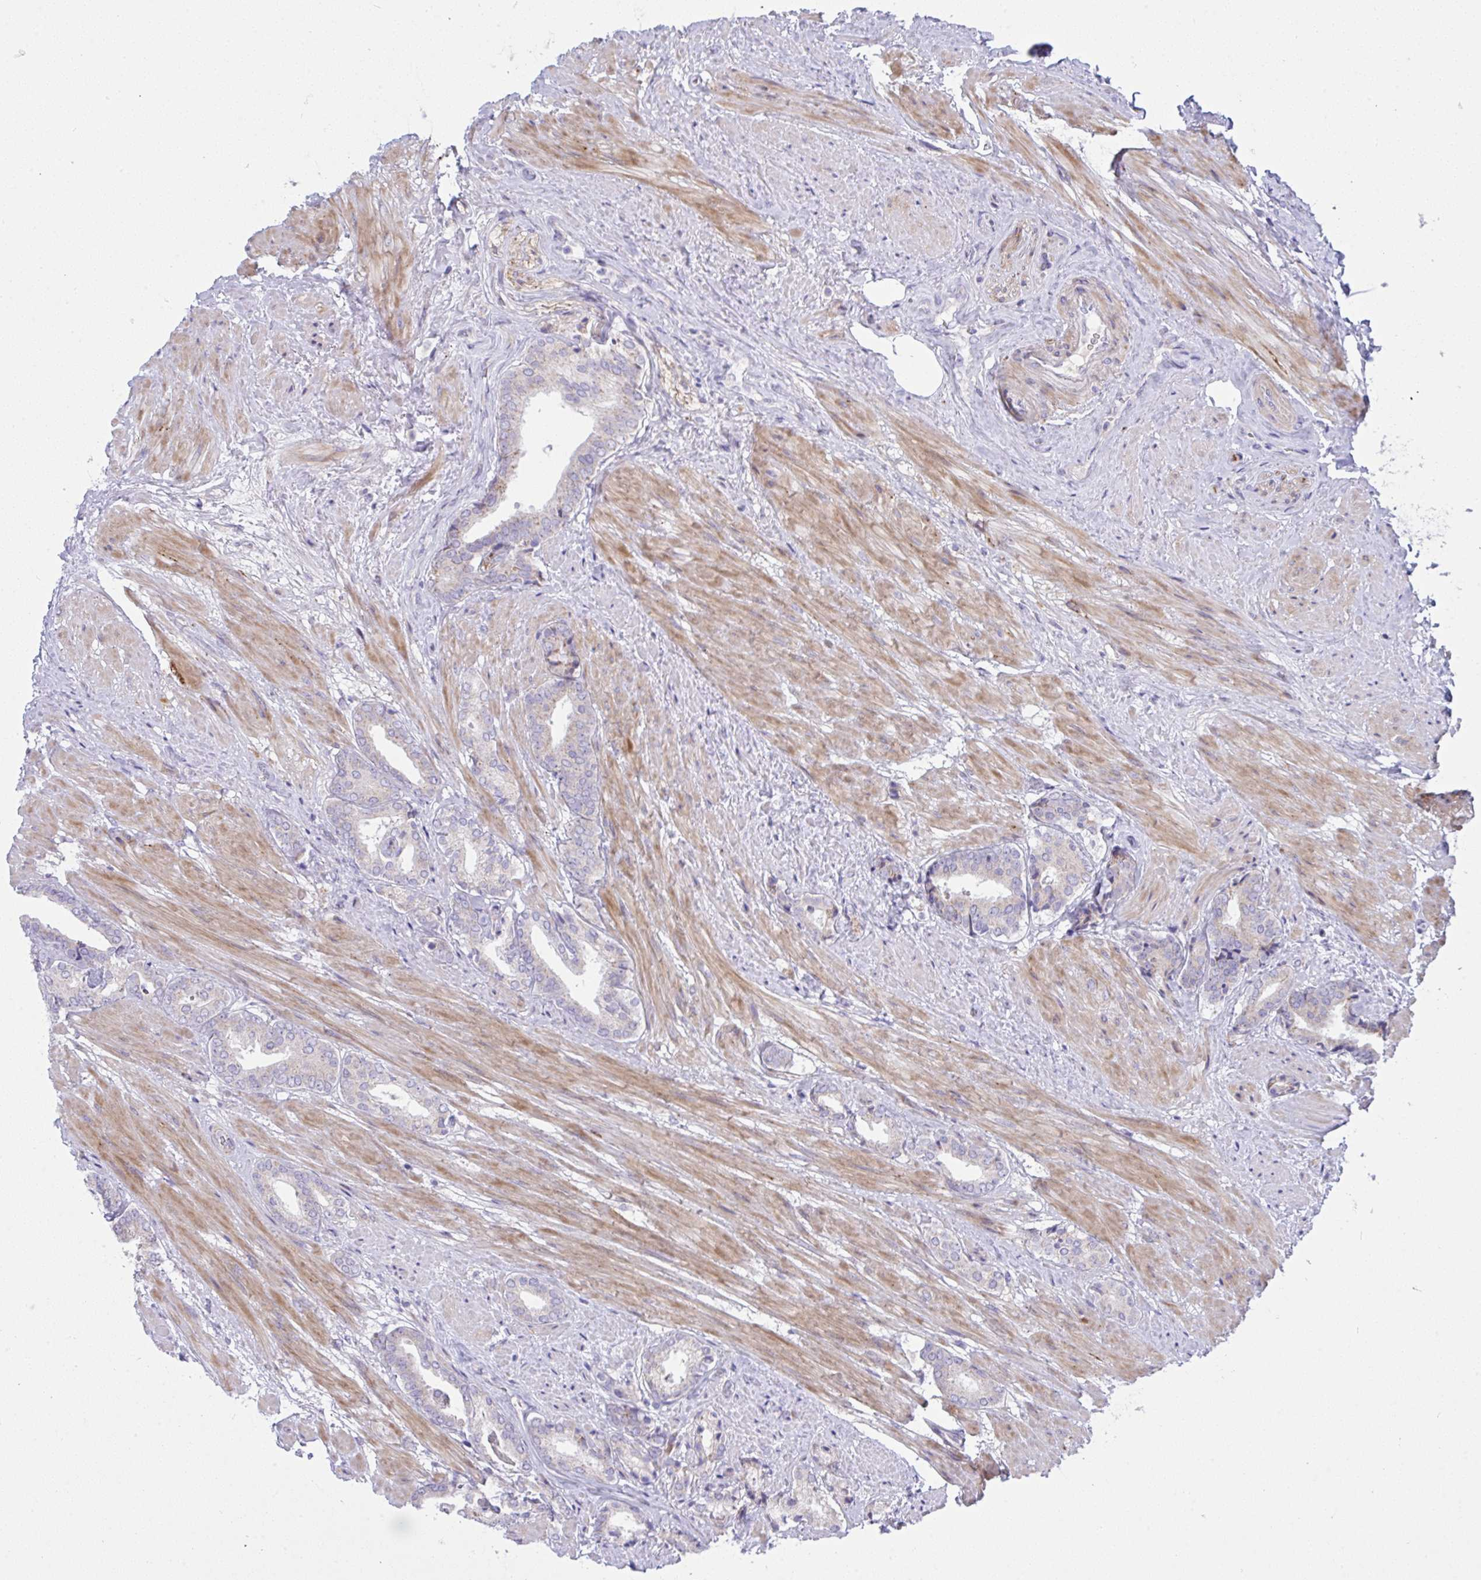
{"staining": {"intensity": "negative", "quantity": "none", "location": "none"}, "tissue": "prostate cancer", "cell_type": "Tumor cells", "image_type": "cancer", "snomed": [{"axis": "morphology", "description": "Adenocarcinoma, High grade"}, {"axis": "topography", "description": "Prostate"}], "caption": "Protein analysis of prostate adenocarcinoma (high-grade) exhibits no significant positivity in tumor cells. (Brightfield microscopy of DAB (3,3'-diaminobenzidine) immunohistochemistry at high magnification).", "gene": "NTN1", "patient": {"sex": "male", "age": 56}}